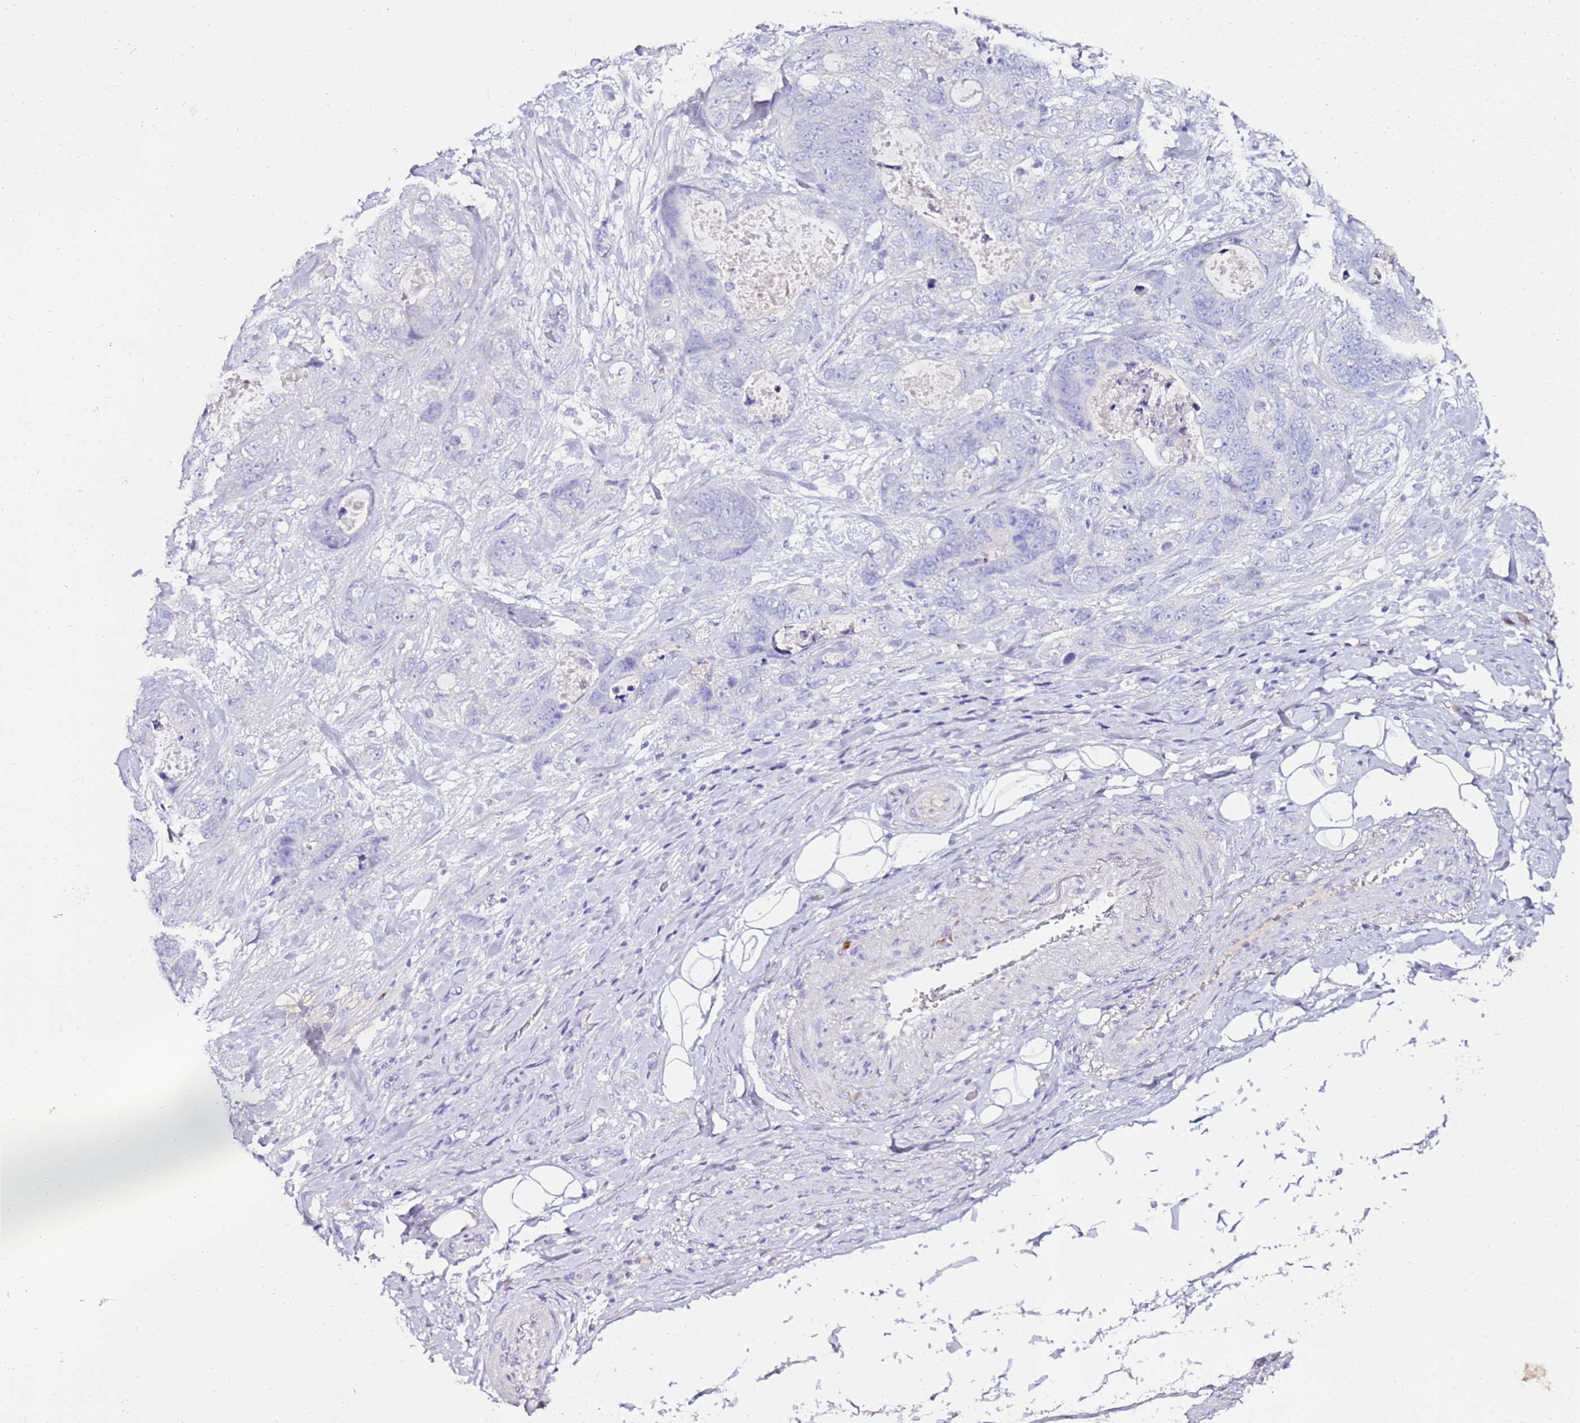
{"staining": {"intensity": "negative", "quantity": "none", "location": "none"}, "tissue": "stomach cancer", "cell_type": "Tumor cells", "image_type": "cancer", "snomed": [{"axis": "morphology", "description": "Normal tissue, NOS"}, {"axis": "morphology", "description": "Adenocarcinoma, NOS"}, {"axis": "topography", "description": "Stomach"}], "caption": "DAB immunohistochemical staining of human stomach cancer (adenocarcinoma) shows no significant positivity in tumor cells.", "gene": "EVPLL", "patient": {"sex": "female", "age": 89}}